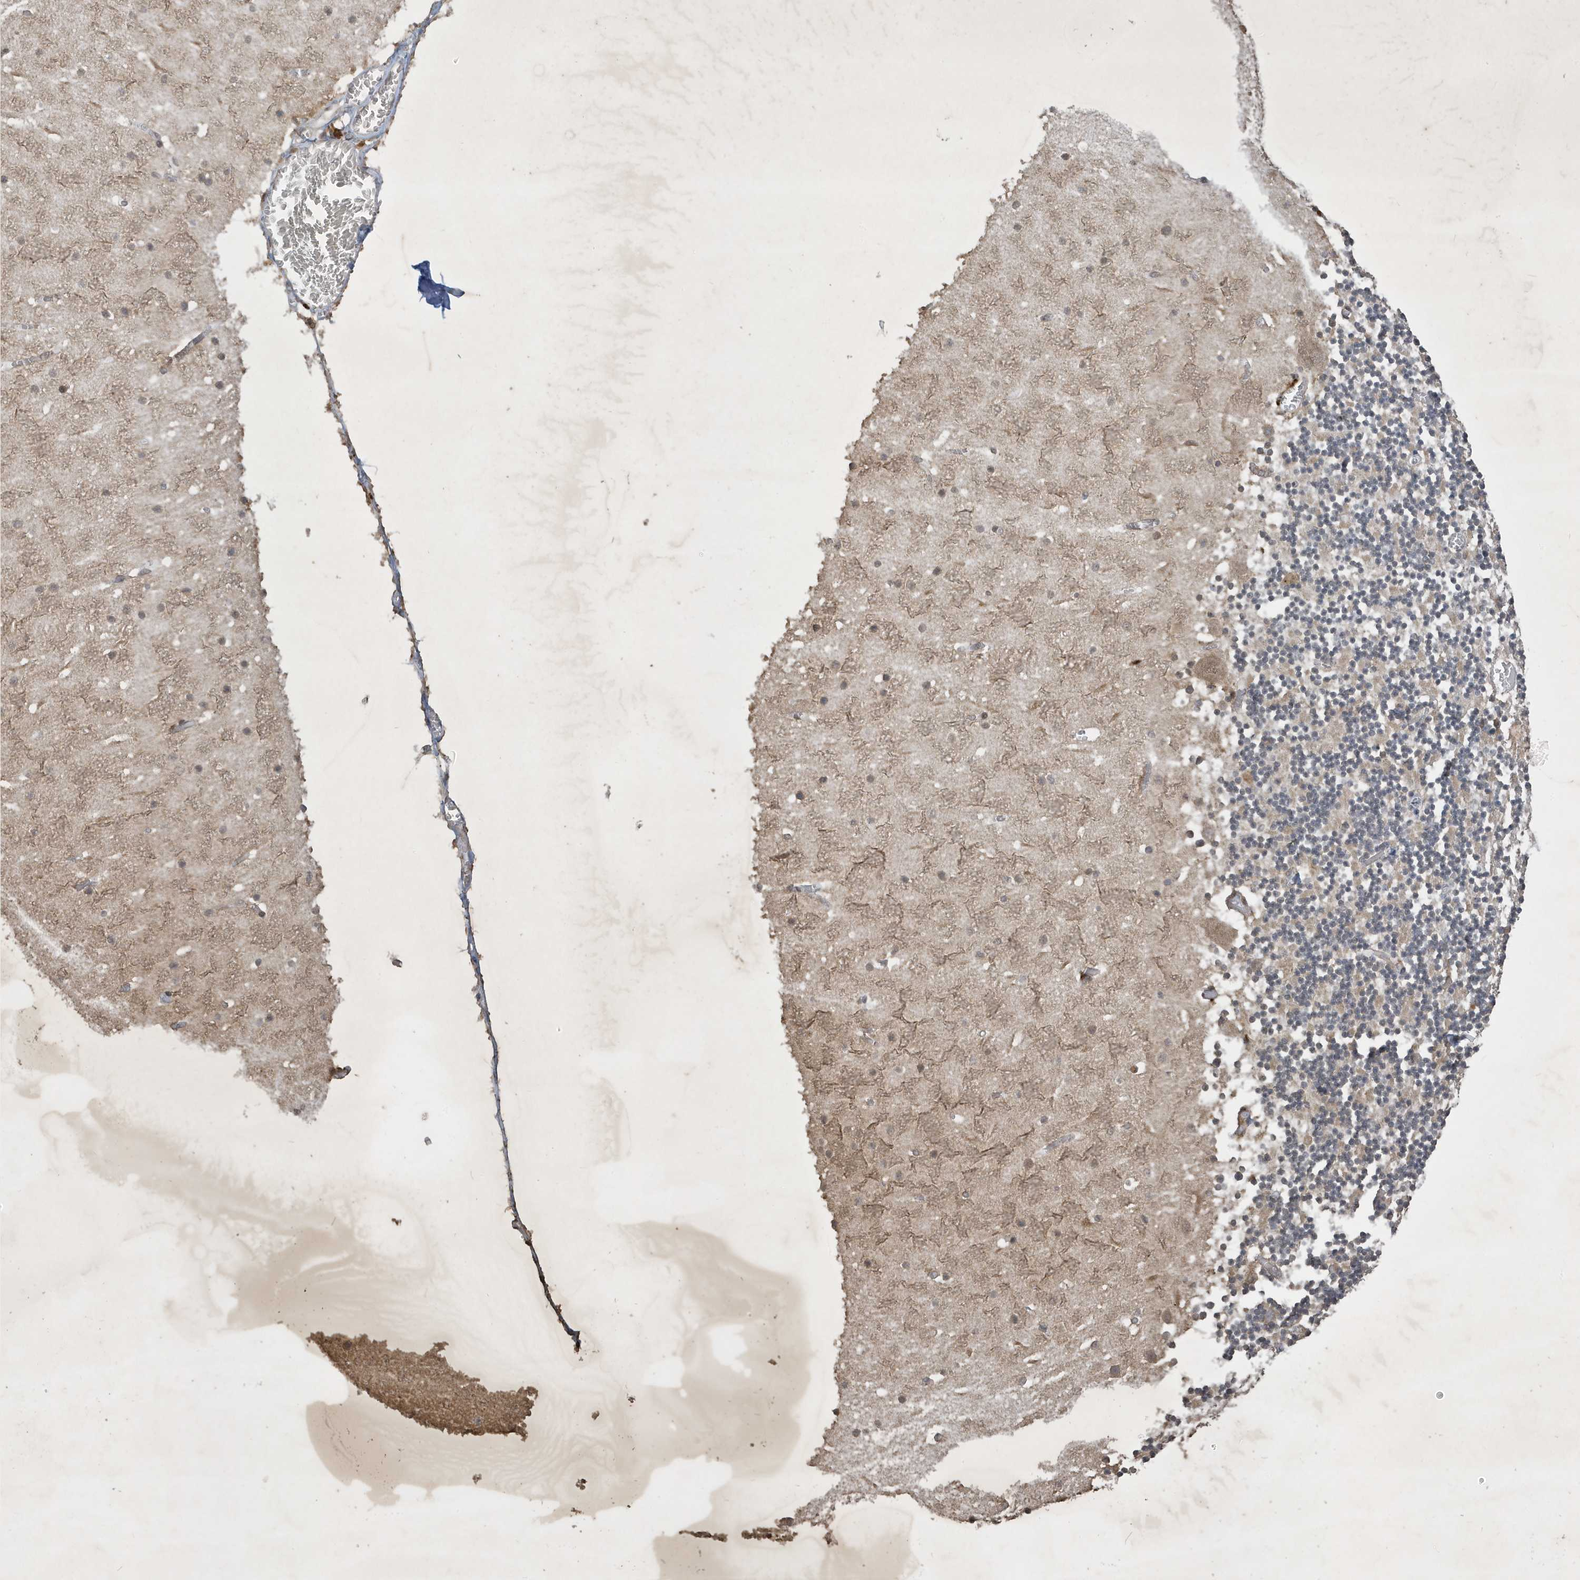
{"staining": {"intensity": "moderate", "quantity": "<25%", "location": "cytoplasmic/membranous"}, "tissue": "cerebellum", "cell_type": "Cells in granular layer", "image_type": "normal", "snomed": [{"axis": "morphology", "description": "Normal tissue, NOS"}, {"axis": "topography", "description": "Cerebellum"}], "caption": "Immunohistochemistry (IHC) image of benign cerebellum: cerebellum stained using immunohistochemistry (IHC) exhibits low levels of moderate protein expression localized specifically in the cytoplasmic/membranous of cells in granular layer, appearing as a cytoplasmic/membranous brown color.", "gene": "STX10", "patient": {"sex": "female", "age": 28}}